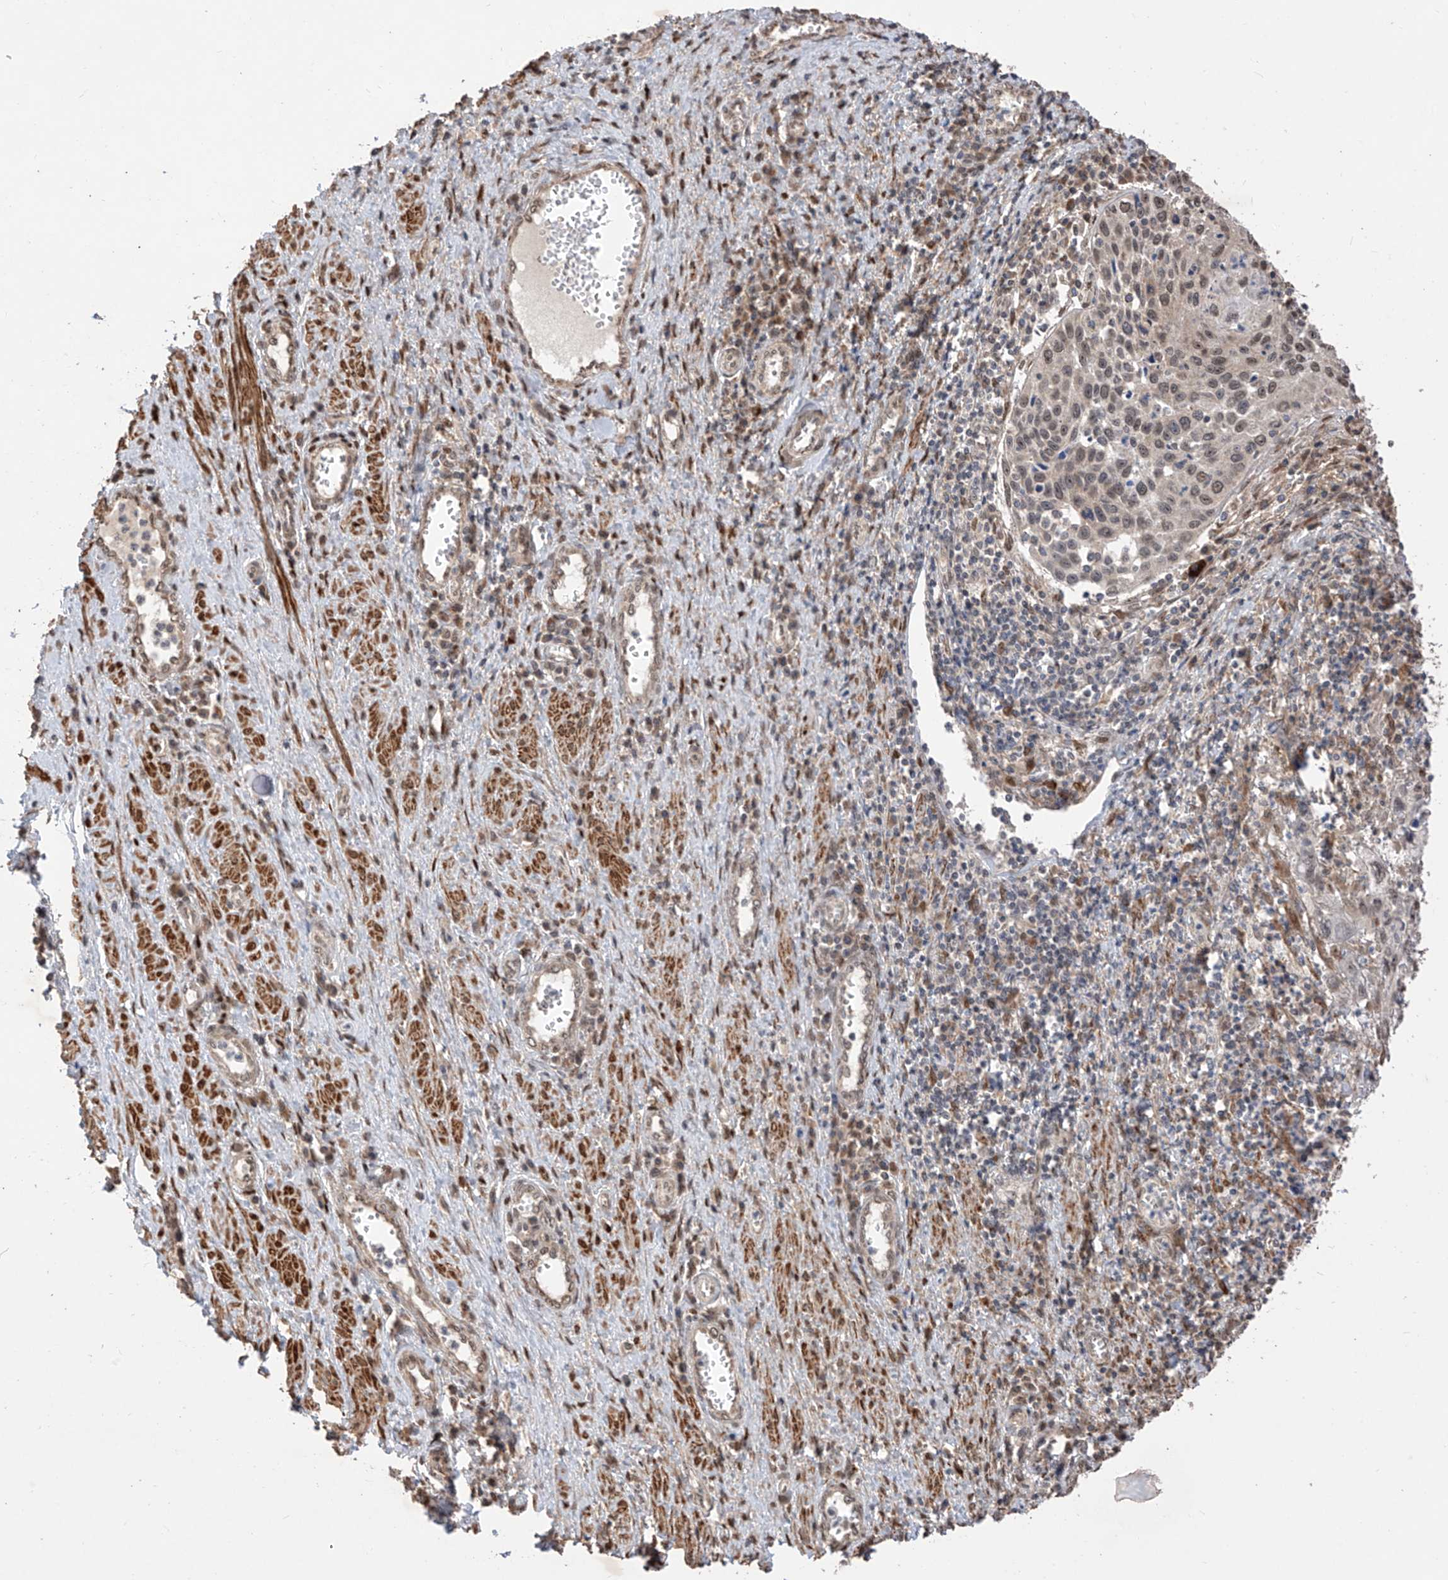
{"staining": {"intensity": "moderate", "quantity": ">75%", "location": "nuclear"}, "tissue": "cervical cancer", "cell_type": "Tumor cells", "image_type": "cancer", "snomed": [{"axis": "morphology", "description": "Squamous cell carcinoma, NOS"}, {"axis": "topography", "description": "Cervix"}], "caption": "Tumor cells exhibit moderate nuclear staining in about >75% of cells in cervical cancer.", "gene": "LATS1", "patient": {"sex": "female", "age": 32}}